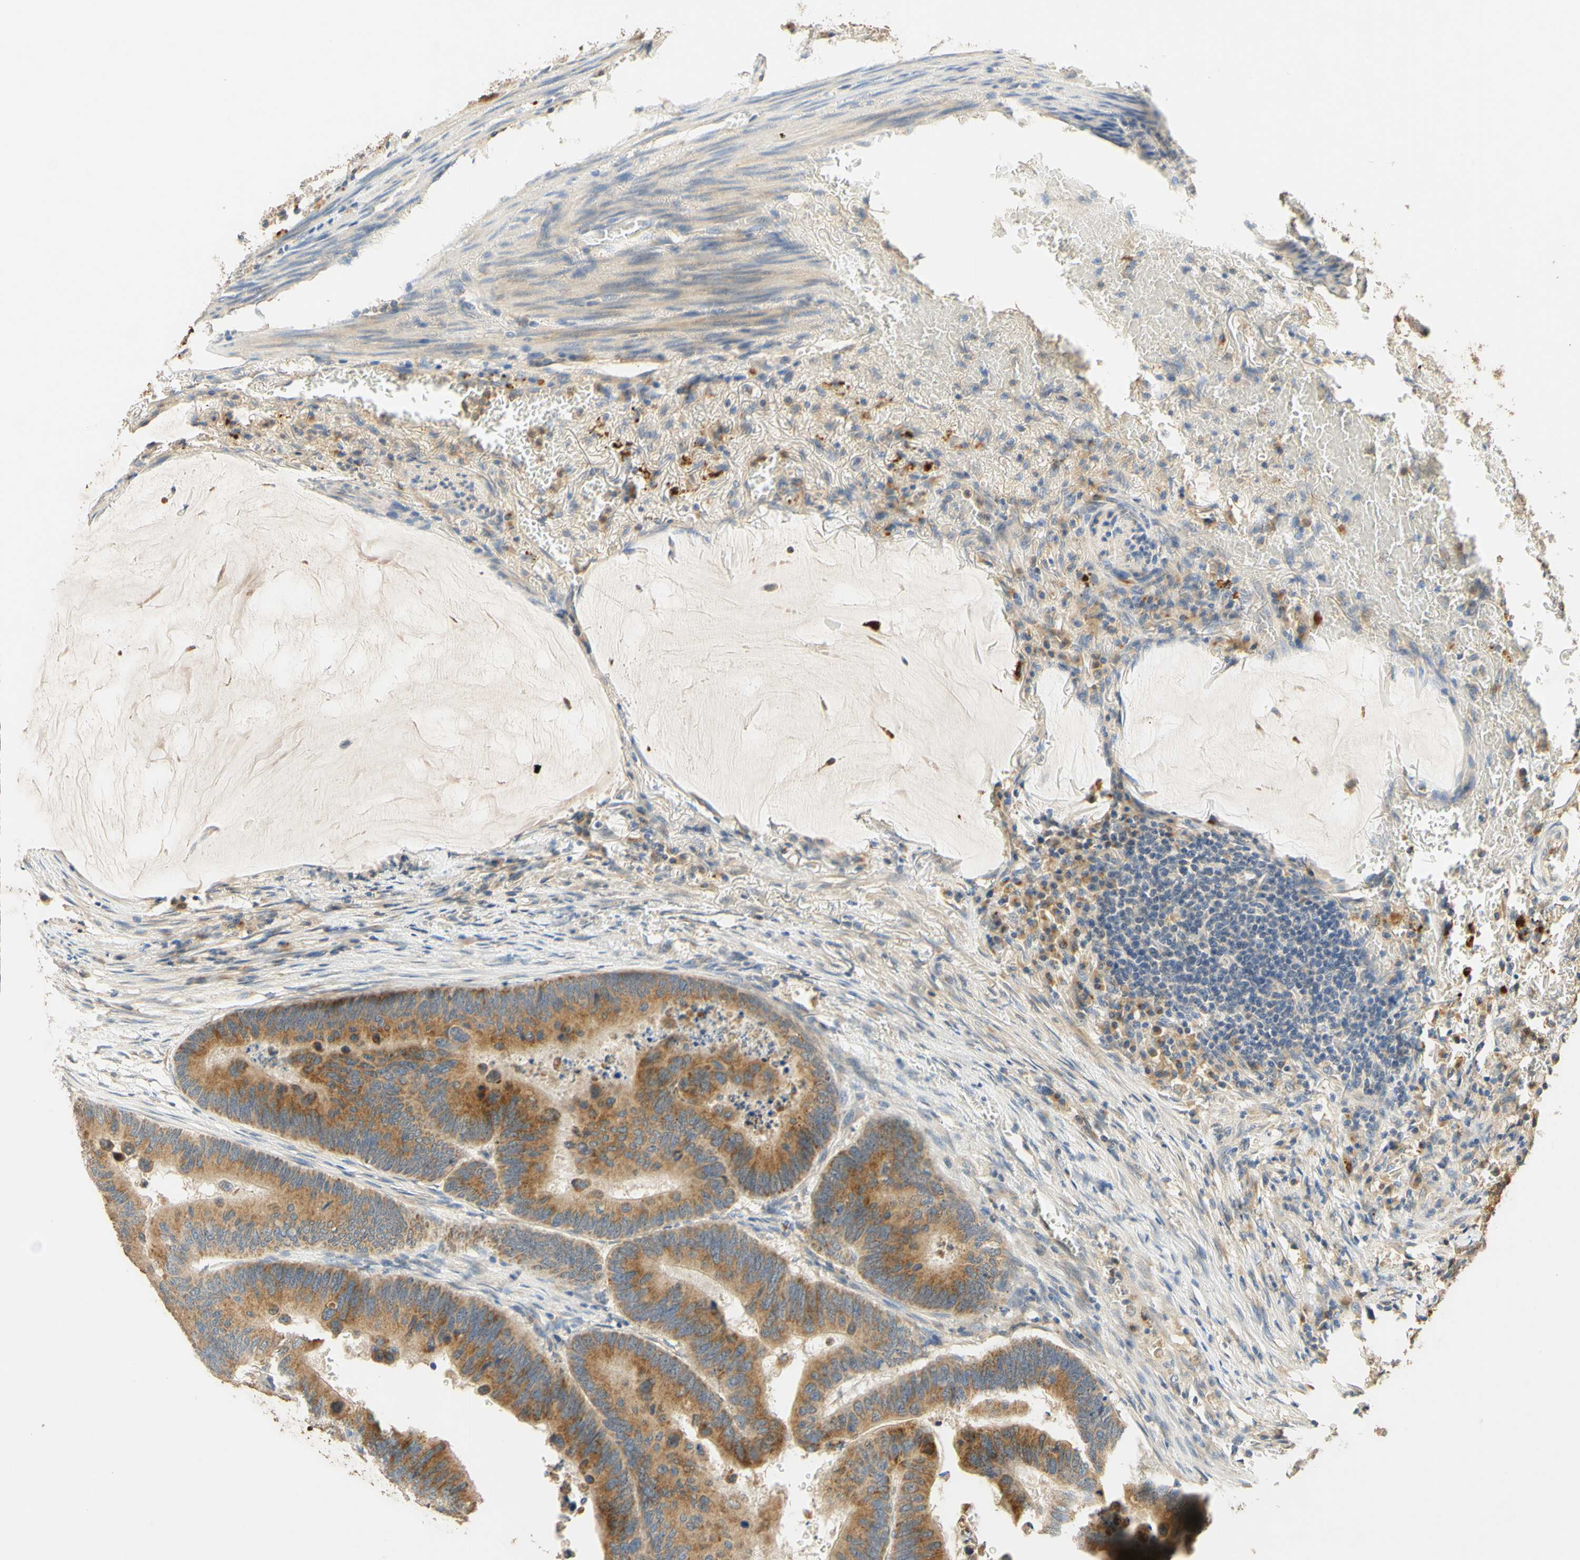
{"staining": {"intensity": "moderate", "quantity": ">75%", "location": "cytoplasmic/membranous"}, "tissue": "colorectal cancer", "cell_type": "Tumor cells", "image_type": "cancer", "snomed": [{"axis": "morphology", "description": "Normal tissue, NOS"}, {"axis": "morphology", "description": "Adenocarcinoma, NOS"}, {"axis": "topography", "description": "Rectum"}, {"axis": "topography", "description": "Peripheral nerve tissue"}], "caption": "Moderate cytoplasmic/membranous expression for a protein is present in approximately >75% of tumor cells of colorectal cancer (adenocarcinoma) using IHC.", "gene": "ENTREP2", "patient": {"sex": "male", "age": 92}}